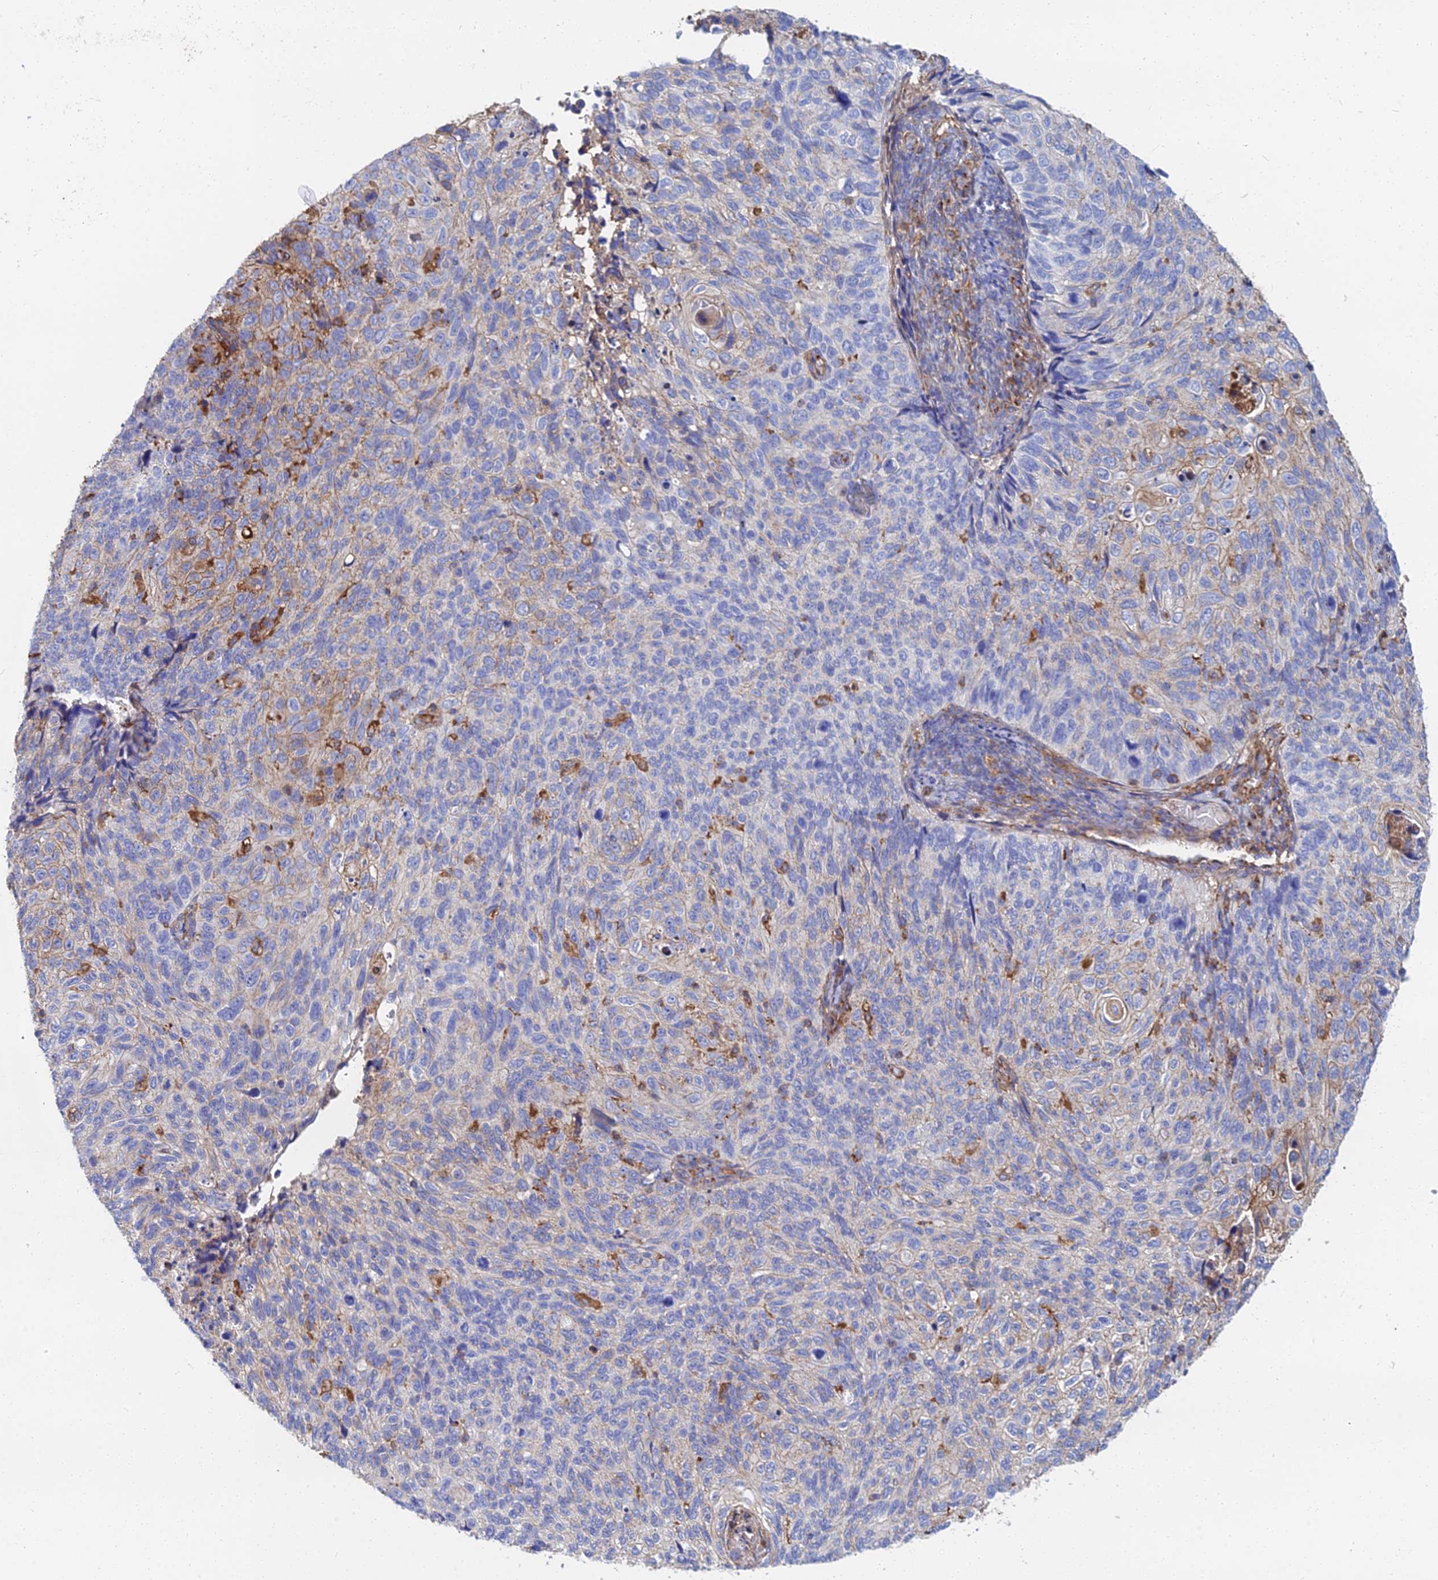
{"staining": {"intensity": "moderate", "quantity": "<25%", "location": "cytoplasmic/membranous"}, "tissue": "cervical cancer", "cell_type": "Tumor cells", "image_type": "cancer", "snomed": [{"axis": "morphology", "description": "Squamous cell carcinoma, NOS"}, {"axis": "topography", "description": "Cervix"}], "caption": "Protein analysis of cervical cancer tissue displays moderate cytoplasmic/membranous positivity in approximately <25% of tumor cells.", "gene": "GPR42", "patient": {"sex": "female", "age": 70}}